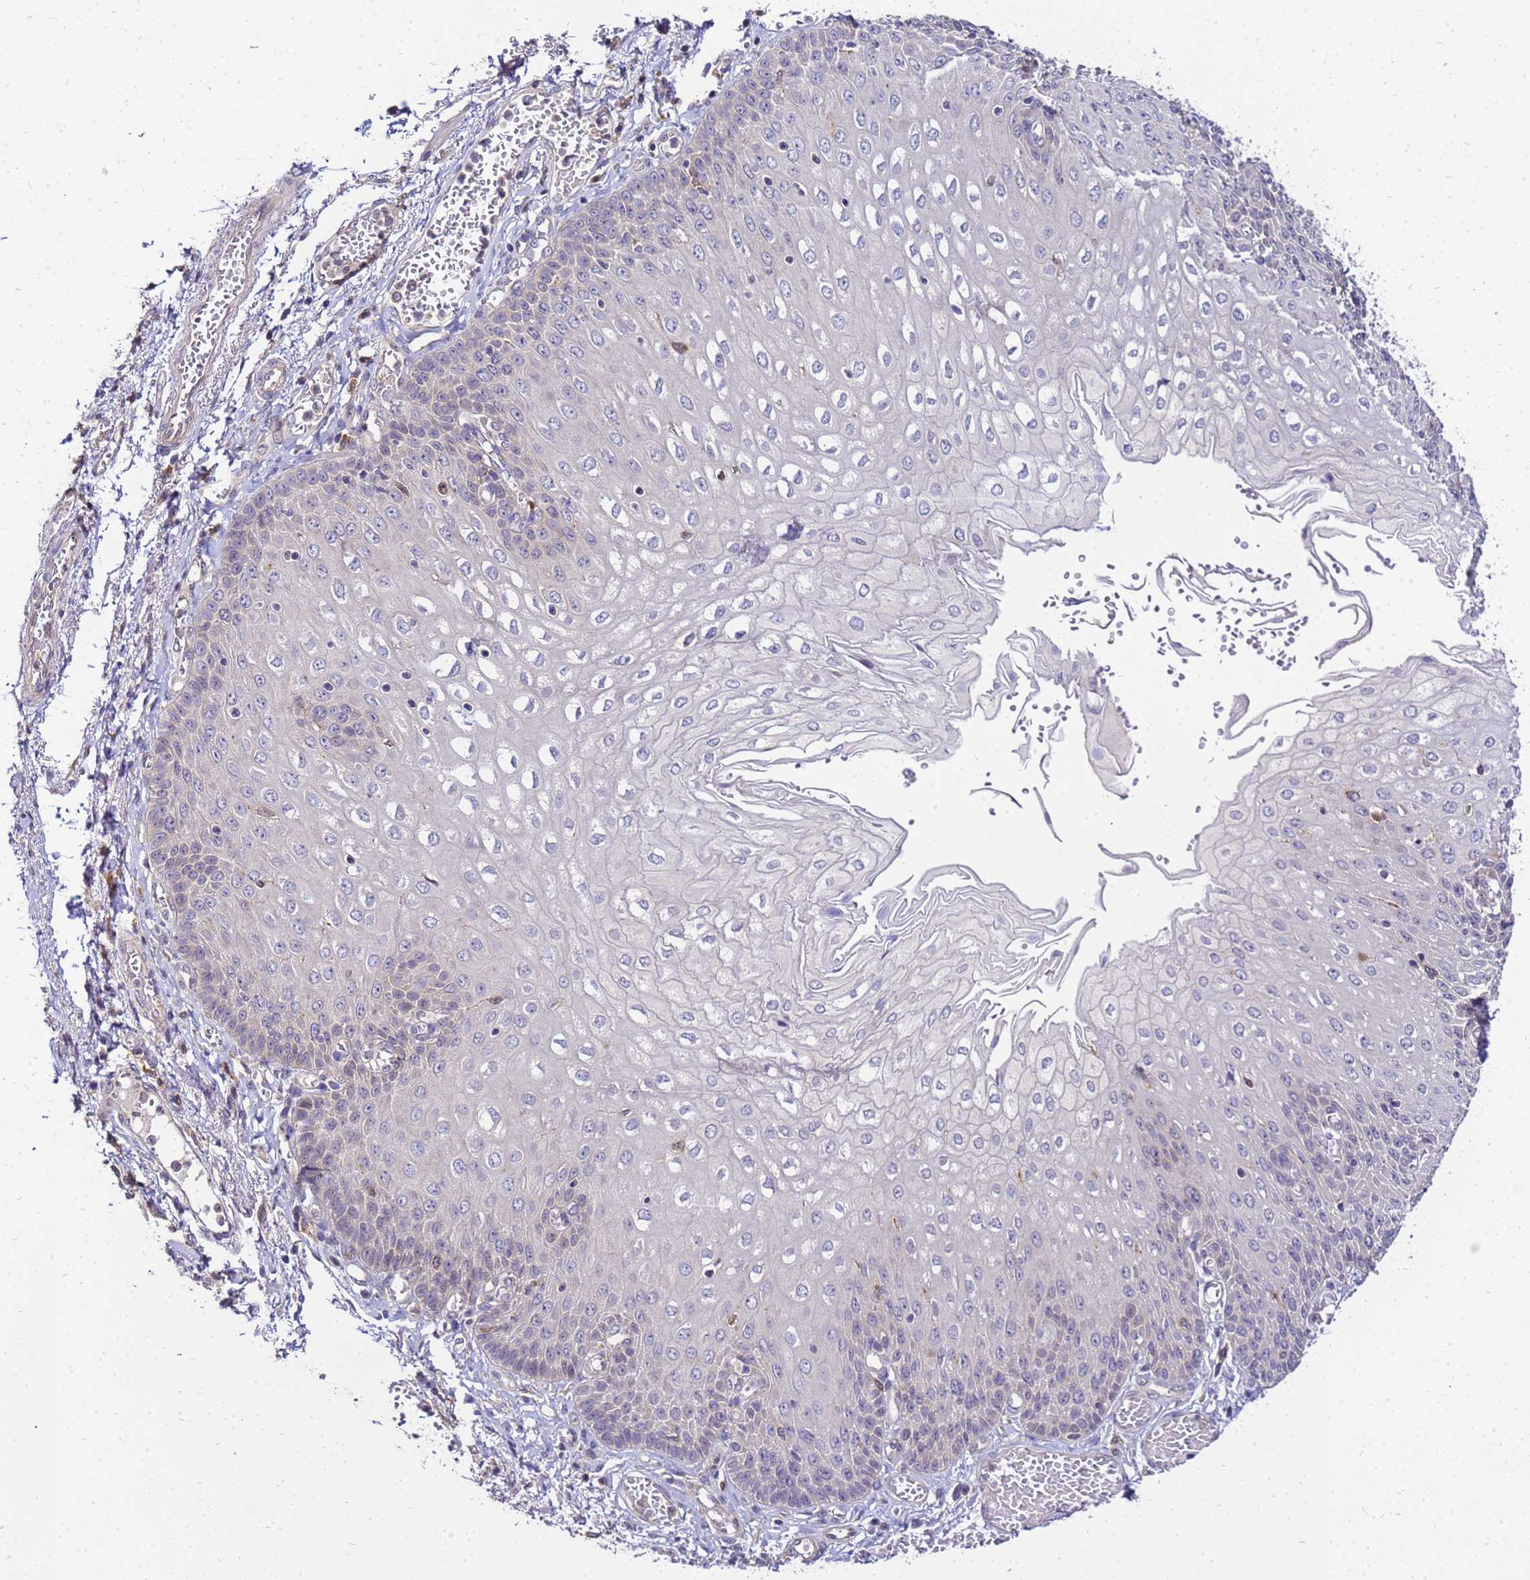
{"staining": {"intensity": "weak", "quantity": "<25%", "location": "cytoplasmic/membranous"}, "tissue": "esophagus", "cell_type": "Squamous epithelial cells", "image_type": "normal", "snomed": [{"axis": "morphology", "description": "Normal tissue, NOS"}, {"axis": "topography", "description": "Esophagus"}], "caption": "This is an immunohistochemistry image of unremarkable human esophagus. There is no staining in squamous epithelial cells.", "gene": "ADPGK", "patient": {"sex": "male", "age": 81}}